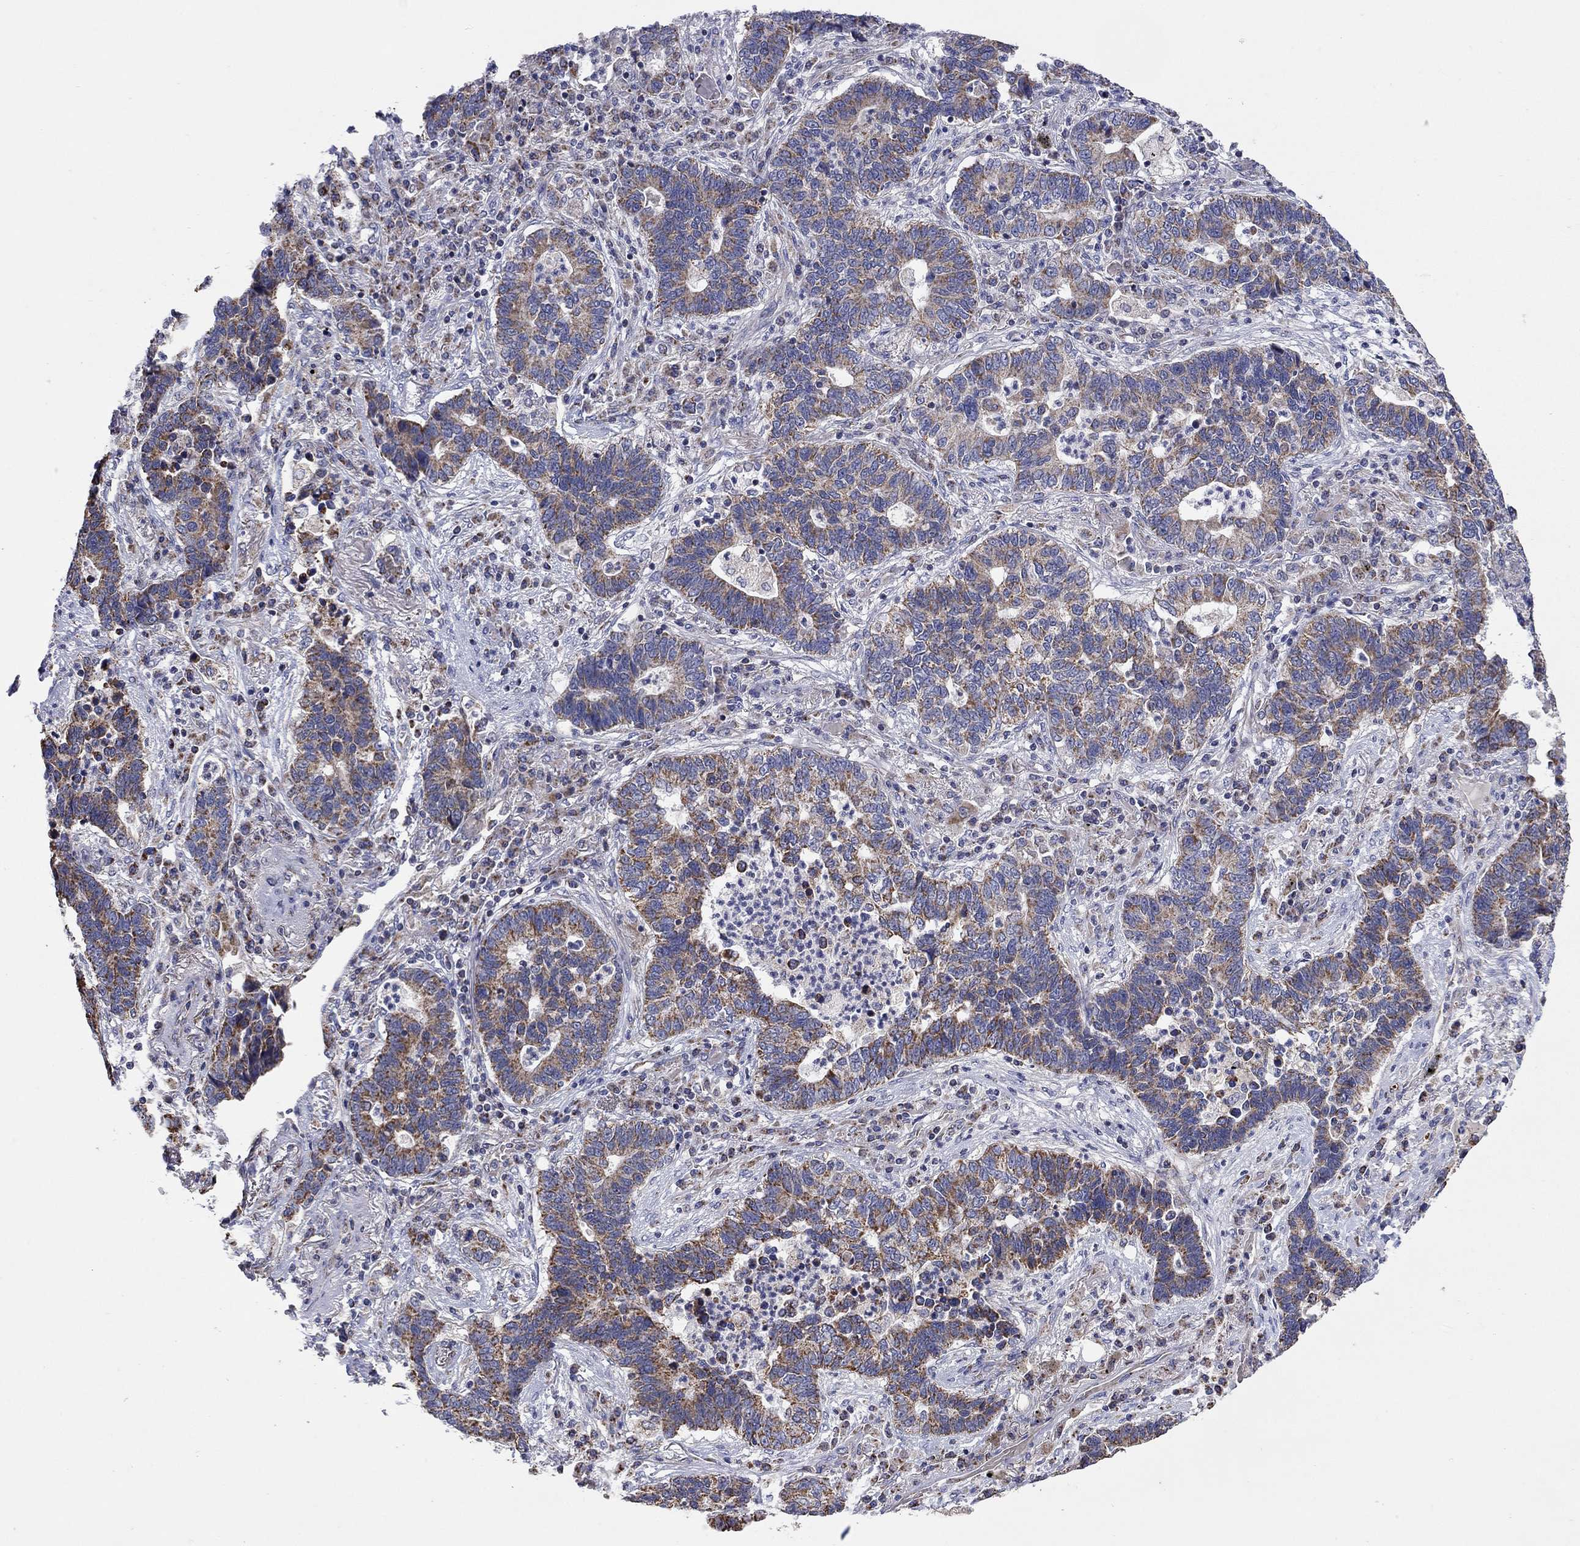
{"staining": {"intensity": "moderate", "quantity": "25%-75%", "location": "cytoplasmic/membranous"}, "tissue": "lung cancer", "cell_type": "Tumor cells", "image_type": "cancer", "snomed": [{"axis": "morphology", "description": "Adenocarcinoma, NOS"}, {"axis": "topography", "description": "Lung"}], "caption": "Immunohistochemistry (IHC) photomicrograph of adenocarcinoma (lung) stained for a protein (brown), which shows medium levels of moderate cytoplasmic/membranous positivity in approximately 25%-75% of tumor cells.", "gene": "HPS5", "patient": {"sex": "female", "age": 57}}